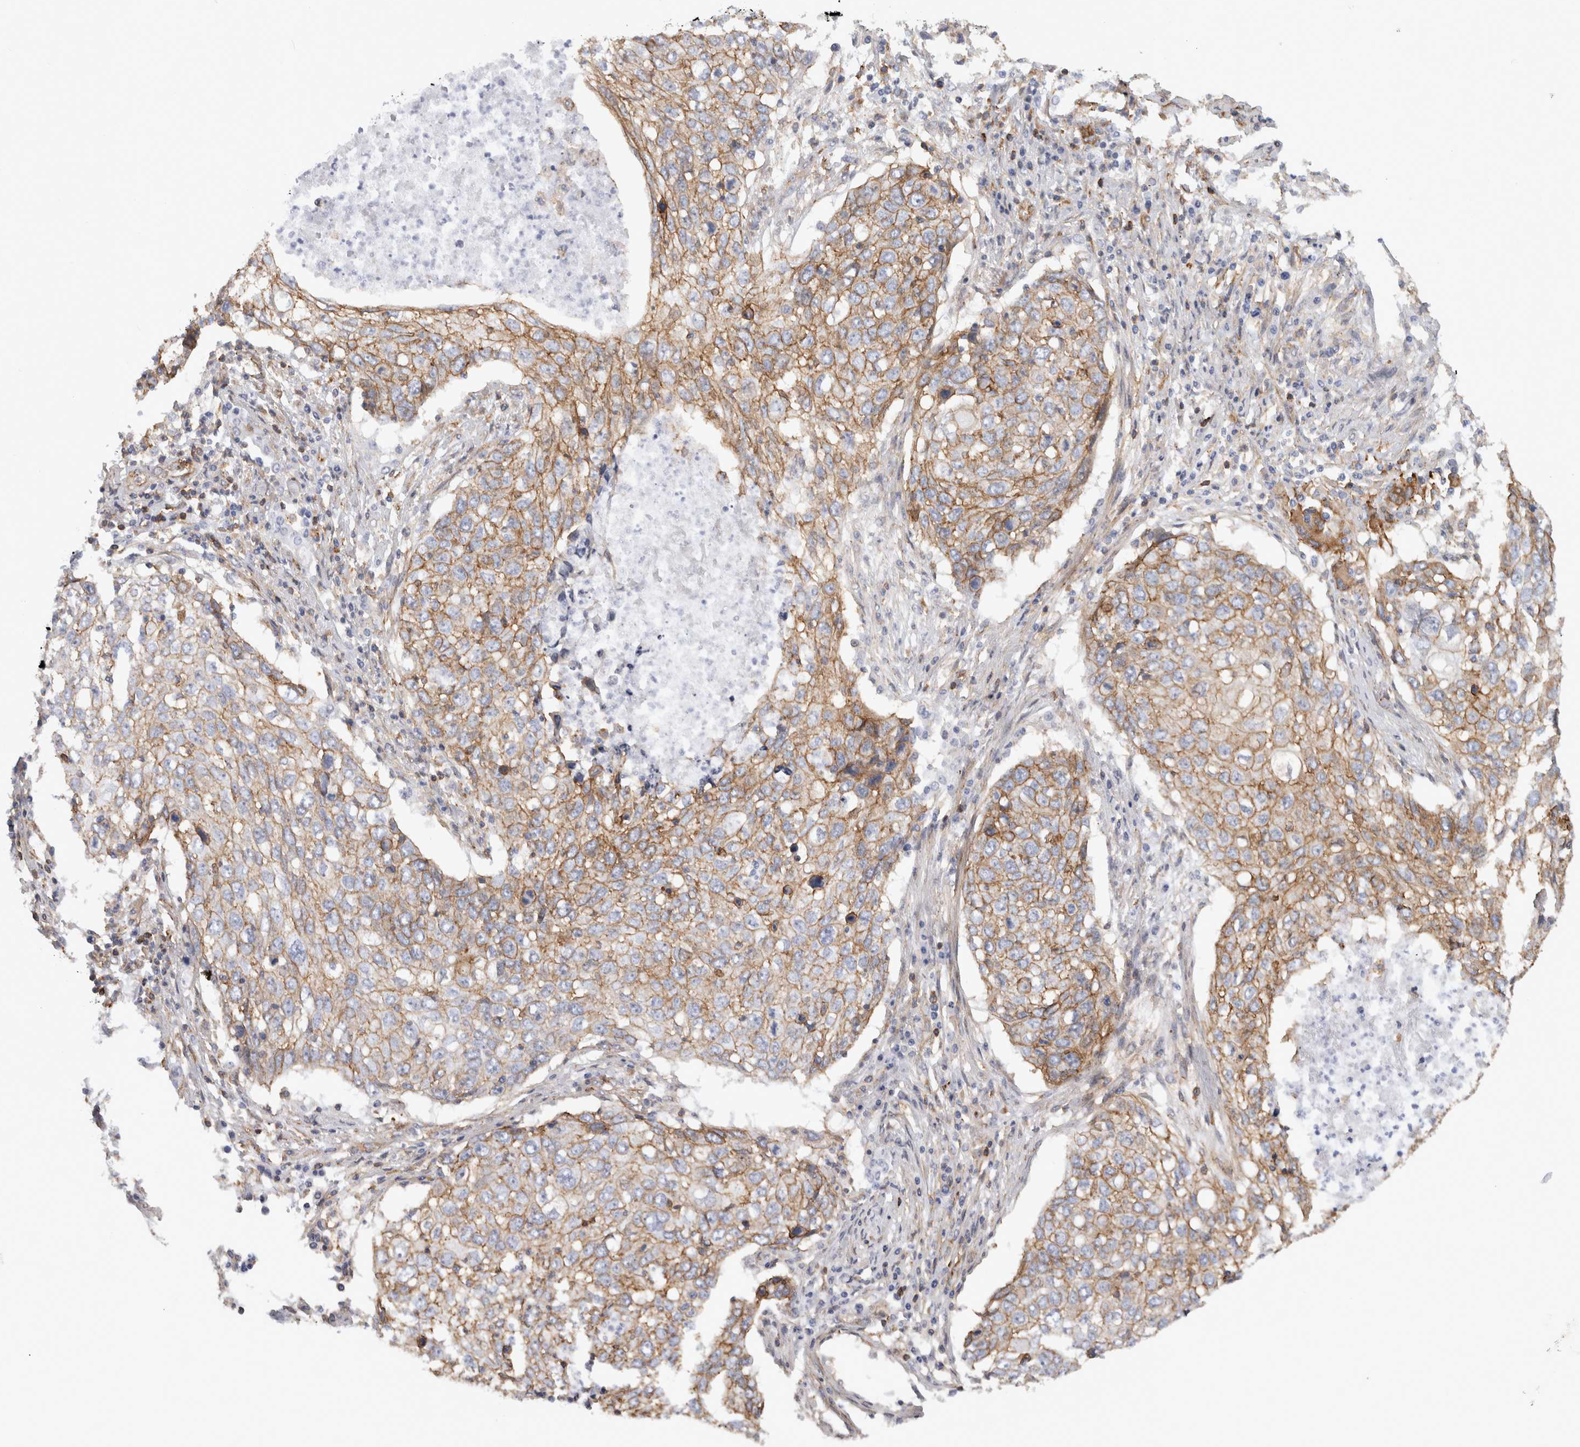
{"staining": {"intensity": "moderate", "quantity": "25%-75%", "location": "cytoplasmic/membranous"}, "tissue": "lung cancer", "cell_type": "Tumor cells", "image_type": "cancer", "snomed": [{"axis": "morphology", "description": "Squamous cell carcinoma, NOS"}, {"axis": "topography", "description": "Lung"}], "caption": "This is an image of IHC staining of squamous cell carcinoma (lung), which shows moderate positivity in the cytoplasmic/membranous of tumor cells.", "gene": "AHNAK", "patient": {"sex": "female", "age": 63}}